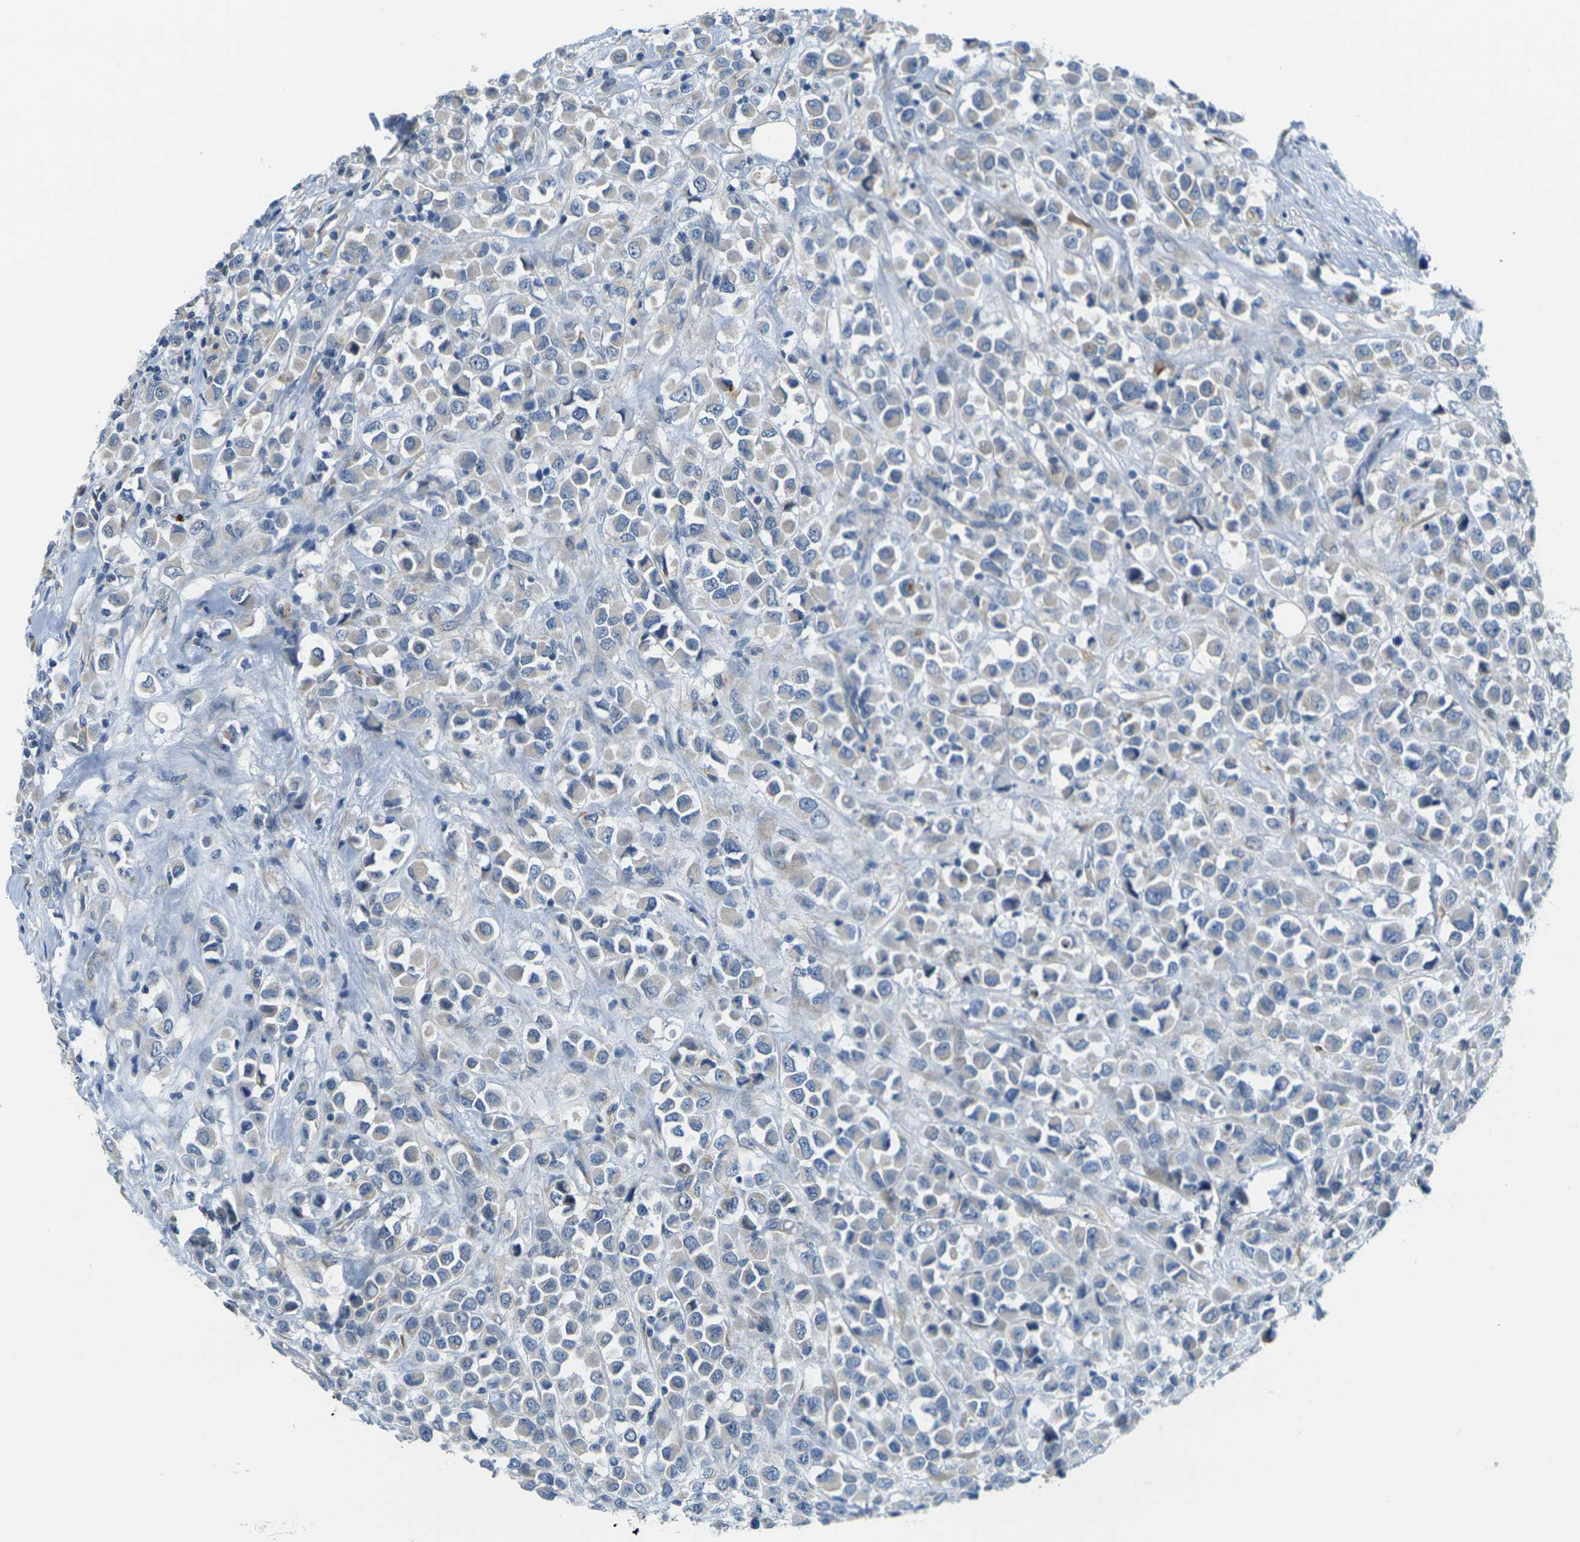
{"staining": {"intensity": "negative", "quantity": "none", "location": "none"}, "tissue": "breast cancer", "cell_type": "Tumor cells", "image_type": "cancer", "snomed": [{"axis": "morphology", "description": "Duct carcinoma"}, {"axis": "topography", "description": "Breast"}], "caption": "Micrograph shows no significant protein positivity in tumor cells of breast intraductal carcinoma.", "gene": "CYP2C8", "patient": {"sex": "female", "age": 61}}